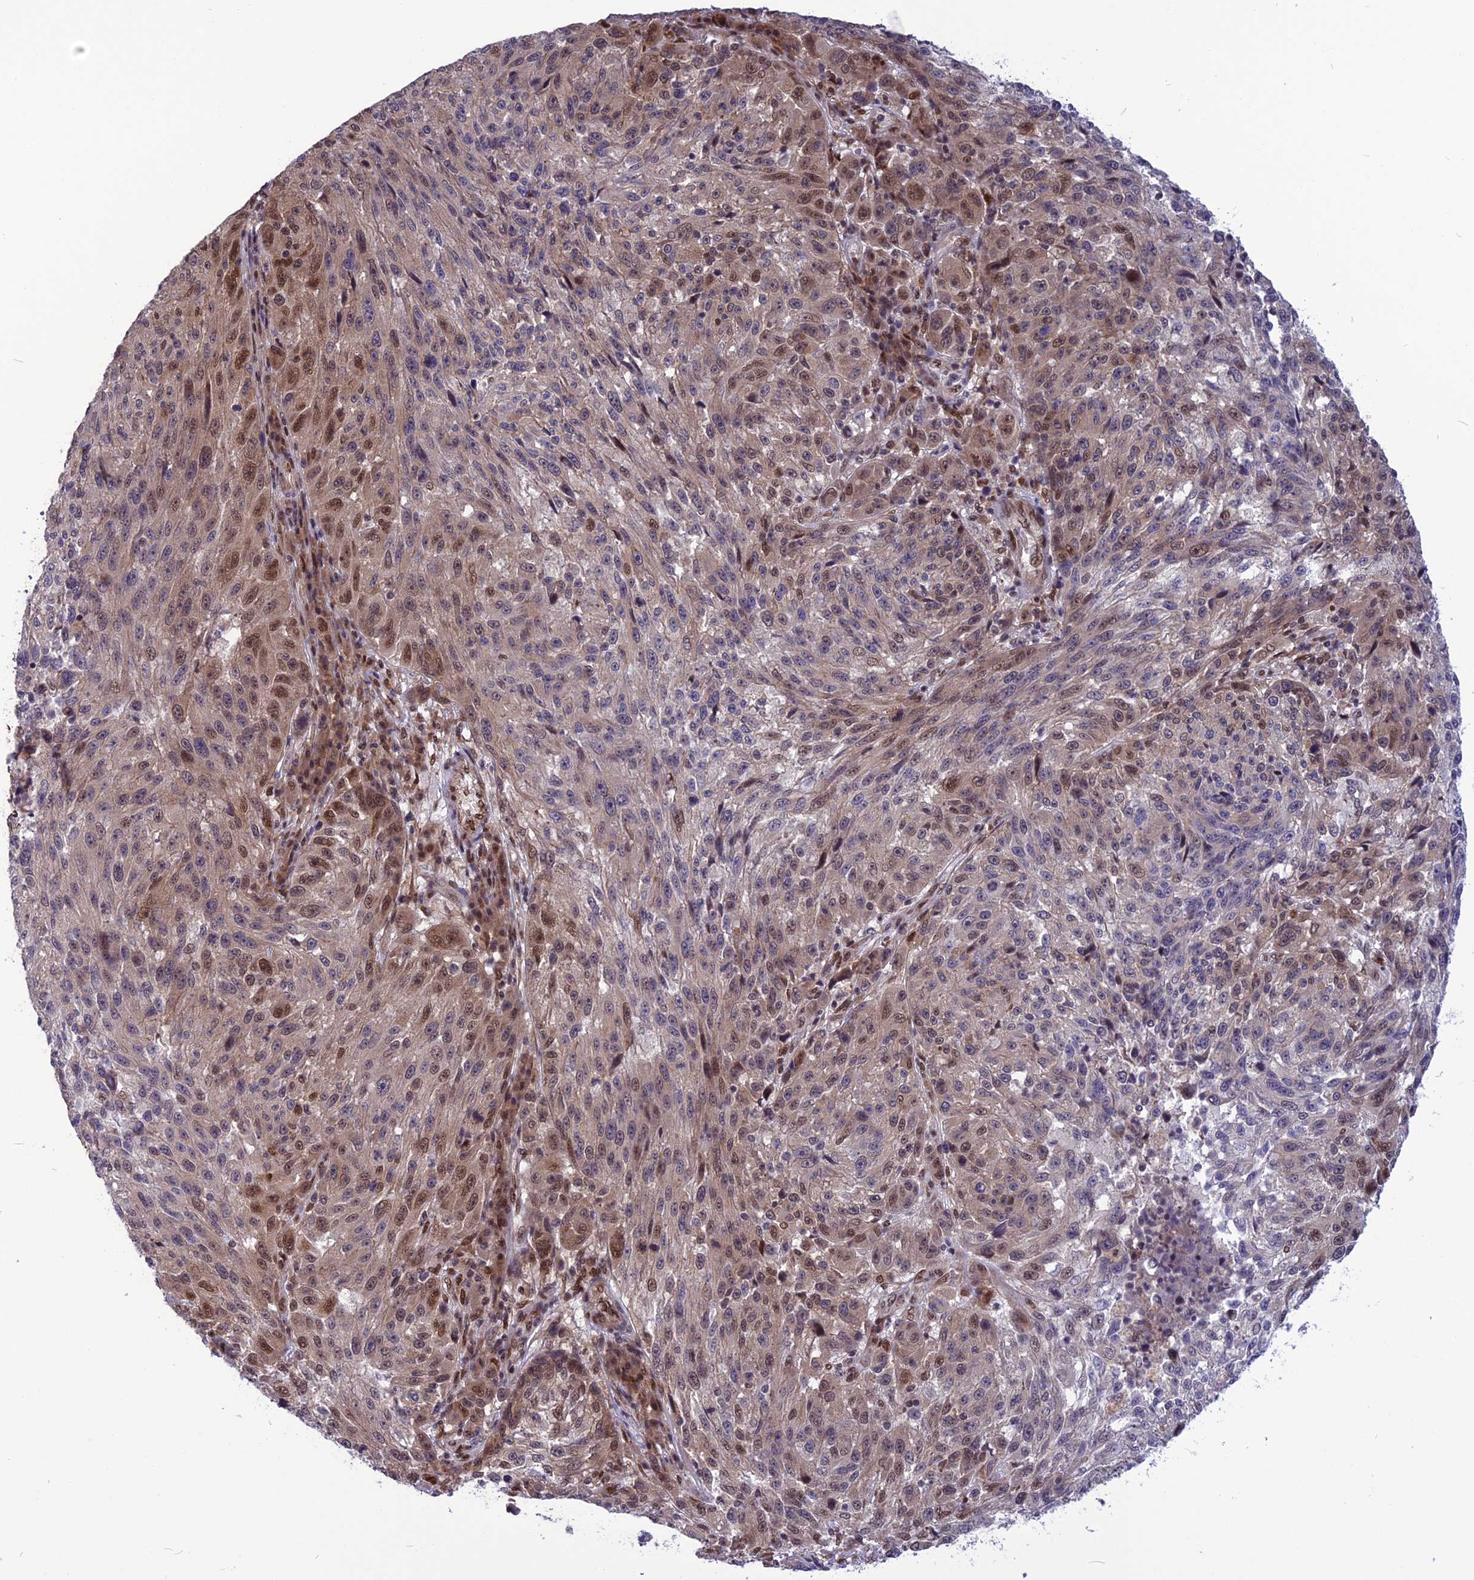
{"staining": {"intensity": "moderate", "quantity": "25%-75%", "location": "nuclear"}, "tissue": "melanoma", "cell_type": "Tumor cells", "image_type": "cancer", "snomed": [{"axis": "morphology", "description": "Malignant melanoma, NOS"}, {"axis": "topography", "description": "Skin"}], "caption": "Immunohistochemical staining of human malignant melanoma exhibits medium levels of moderate nuclear protein expression in about 25%-75% of tumor cells. (Stains: DAB (3,3'-diaminobenzidine) in brown, nuclei in blue, Microscopy: brightfield microscopy at high magnification).", "gene": "RTRAF", "patient": {"sex": "male", "age": 53}}